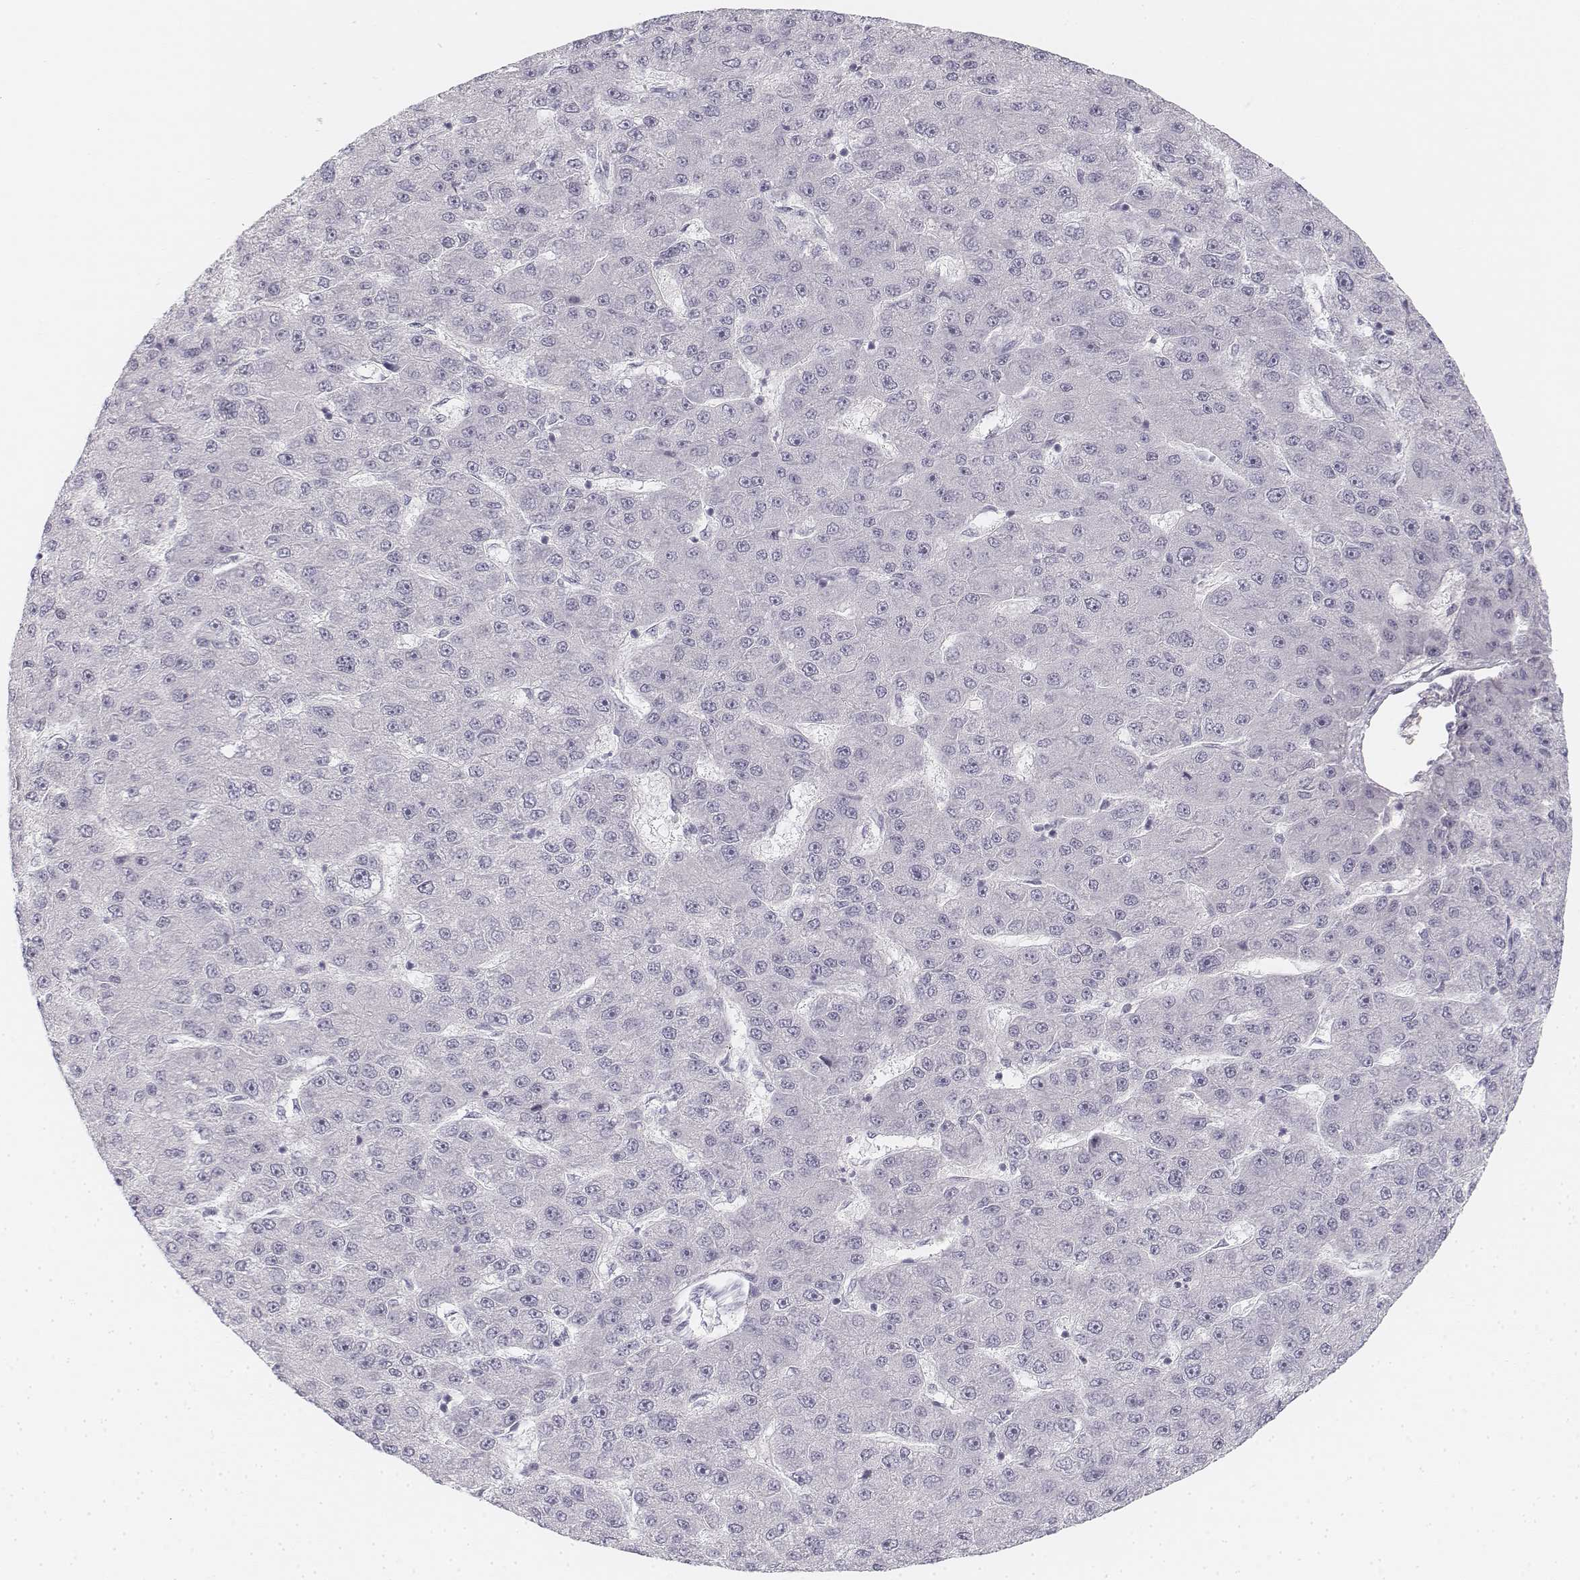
{"staining": {"intensity": "negative", "quantity": "none", "location": "none"}, "tissue": "liver cancer", "cell_type": "Tumor cells", "image_type": "cancer", "snomed": [{"axis": "morphology", "description": "Carcinoma, Hepatocellular, NOS"}, {"axis": "topography", "description": "Liver"}], "caption": "Immunohistochemistry image of human liver cancer stained for a protein (brown), which exhibits no staining in tumor cells.", "gene": "KRT25", "patient": {"sex": "male", "age": 67}}